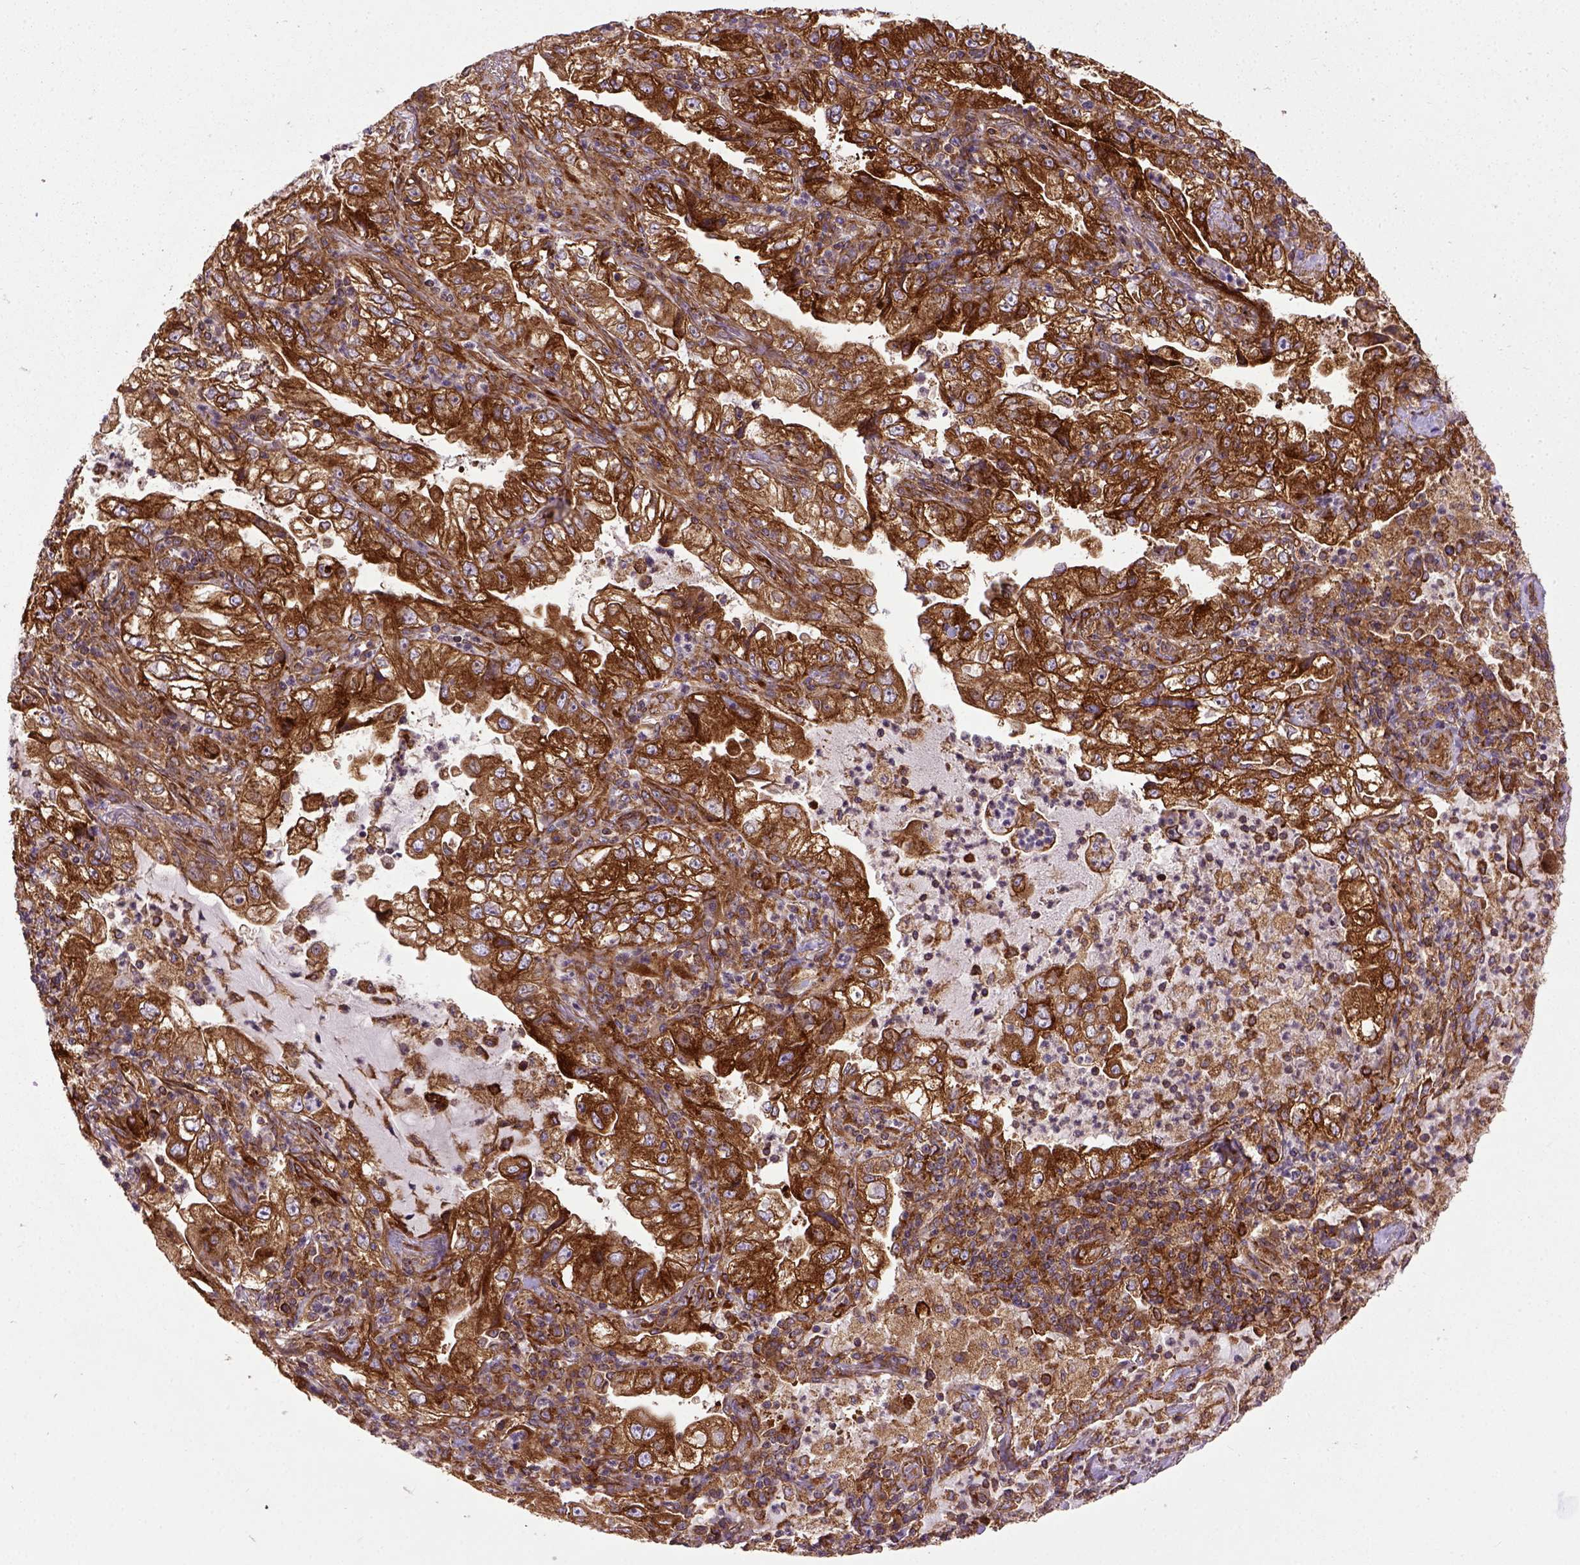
{"staining": {"intensity": "strong", "quantity": ">75%", "location": "cytoplasmic/membranous"}, "tissue": "lung cancer", "cell_type": "Tumor cells", "image_type": "cancer", "snomed": [{"axis": "morphology", "description": "Adenocarcinoma, NOS"}, {"axis": "topography", "description": "Lung"}], "caption": "Adenocarcinoma (lung) tissue reveals strong cytoplasmic/membranous positivity in approximately >75% of tumor cells", "gene": "CAPRIN1", "patient": {"sex": "female", "age": 73}}